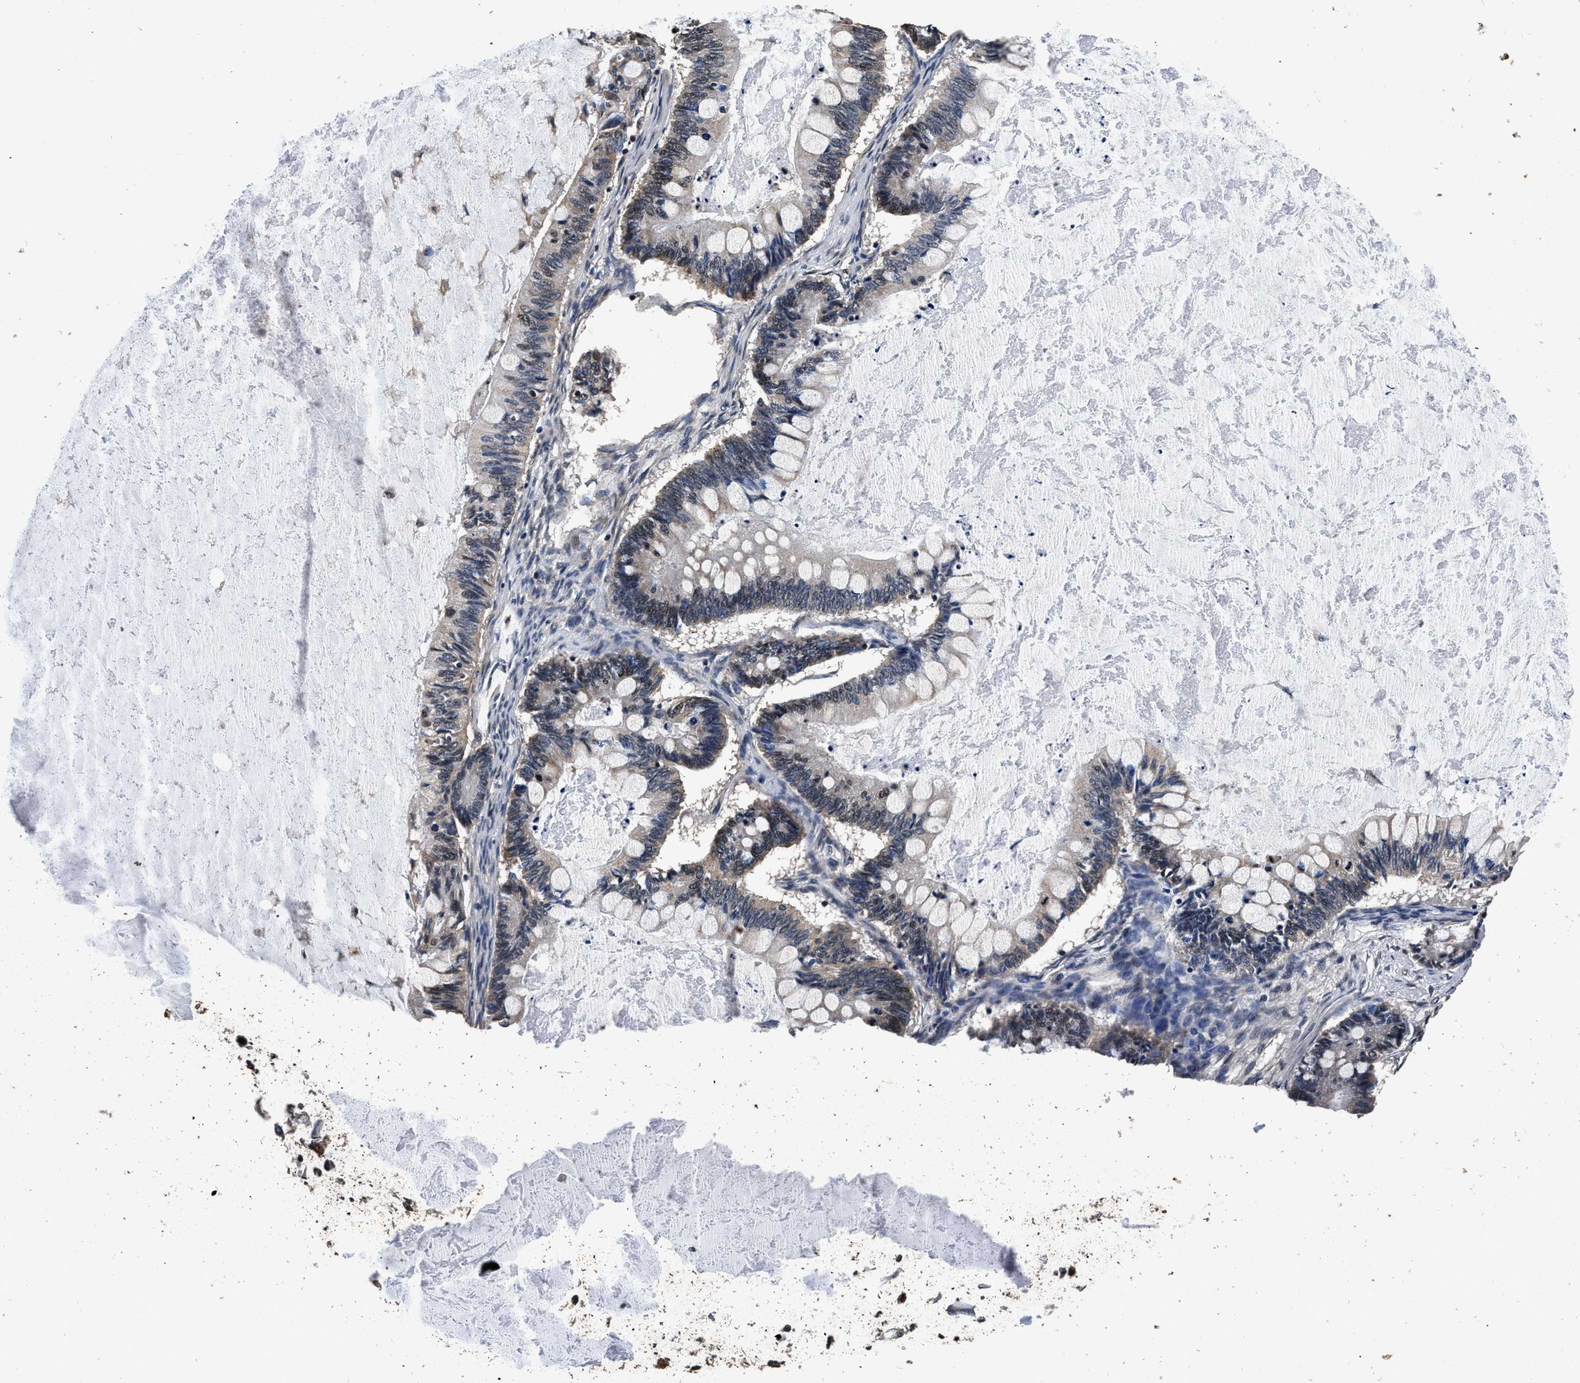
{"staining": {"intensity": "moderate", "quantity": "<25%", "location": "cytoplasmic/membranous"}, "tissue": "ovarian cancer", "cell_type": "Tumor cells", "image_type": "cancer", "snomed": [{"axis": "morphology", "description": "Cystadenocarcinoma, mucinous, NOS"}, {"axis": "topography", "description": "Ovary"}], "caption": "Ovarian cancer (mucinous cystadenocarcinoma) stained for a protein (brown) displays moderate cytoplasmic/membranous positive positivity in about <25% of tumor cells.", "gene": "CSTF1", "patient": {"sex": "female", "age": 61}}